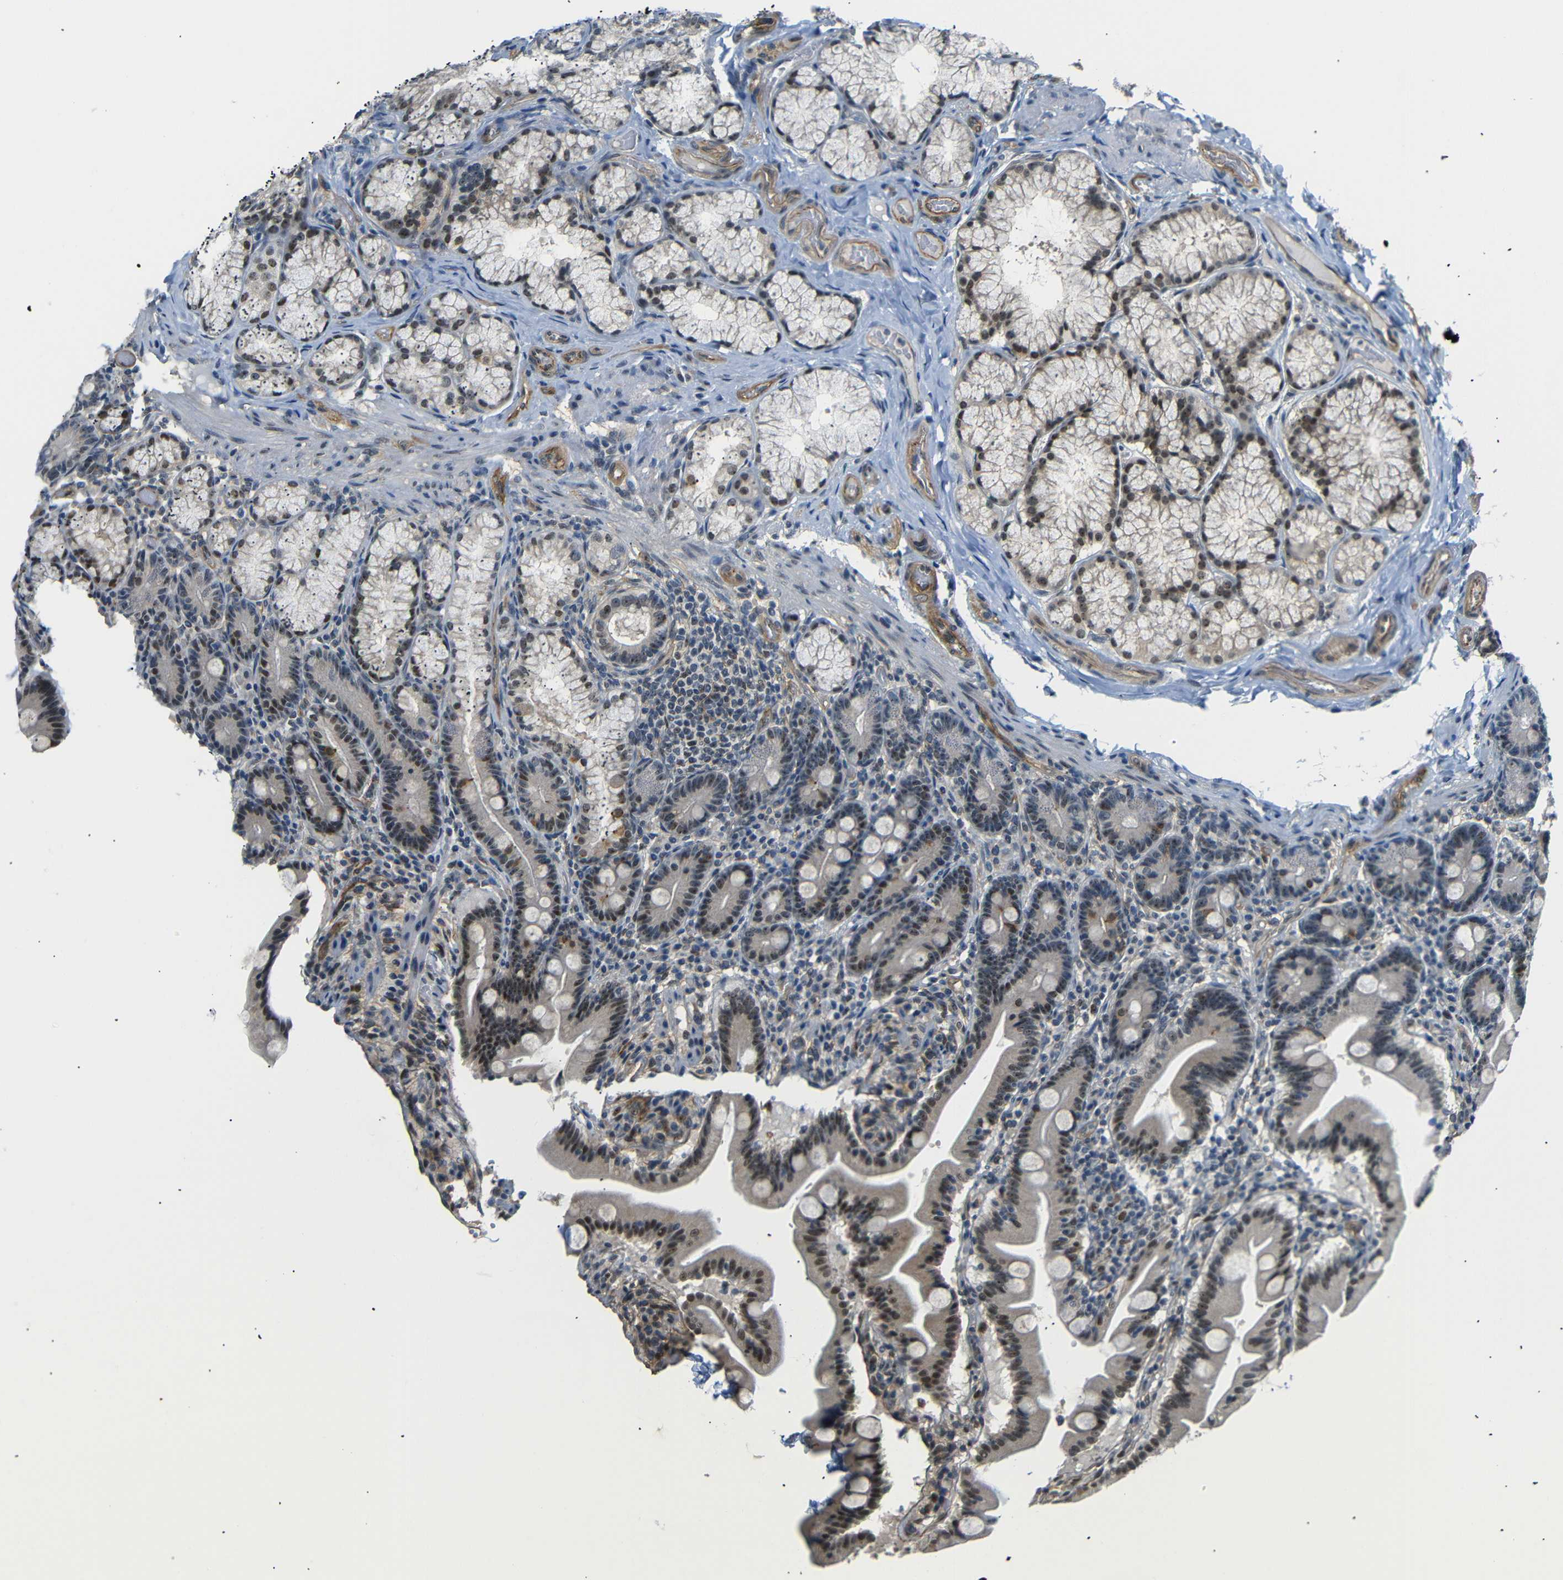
{"staining": {"intensity": "moderate", "quantity": "25%-75%", "location": "cytoplasmic/membranous,nuclear"}, "tissue": "duodenum", "cell_type": "Glandular cells", "image_type": "normal", "snomed": [{"axis": "morphology", "description": "Normal tissue, NOS"}, {"axis": "topography", "description": "Duodenum"}], "caption": "Brown immunohistochemical staining in unremarkable duodenum displays moderate cytoplasmic/membranous,nuclear staining in approximately 25%-75% of glandular cells. (DAB = brown stain, brightfield microscopy at high magnification).", "gene": "PARN", "patient": {"sex": "male", "age": 54}}